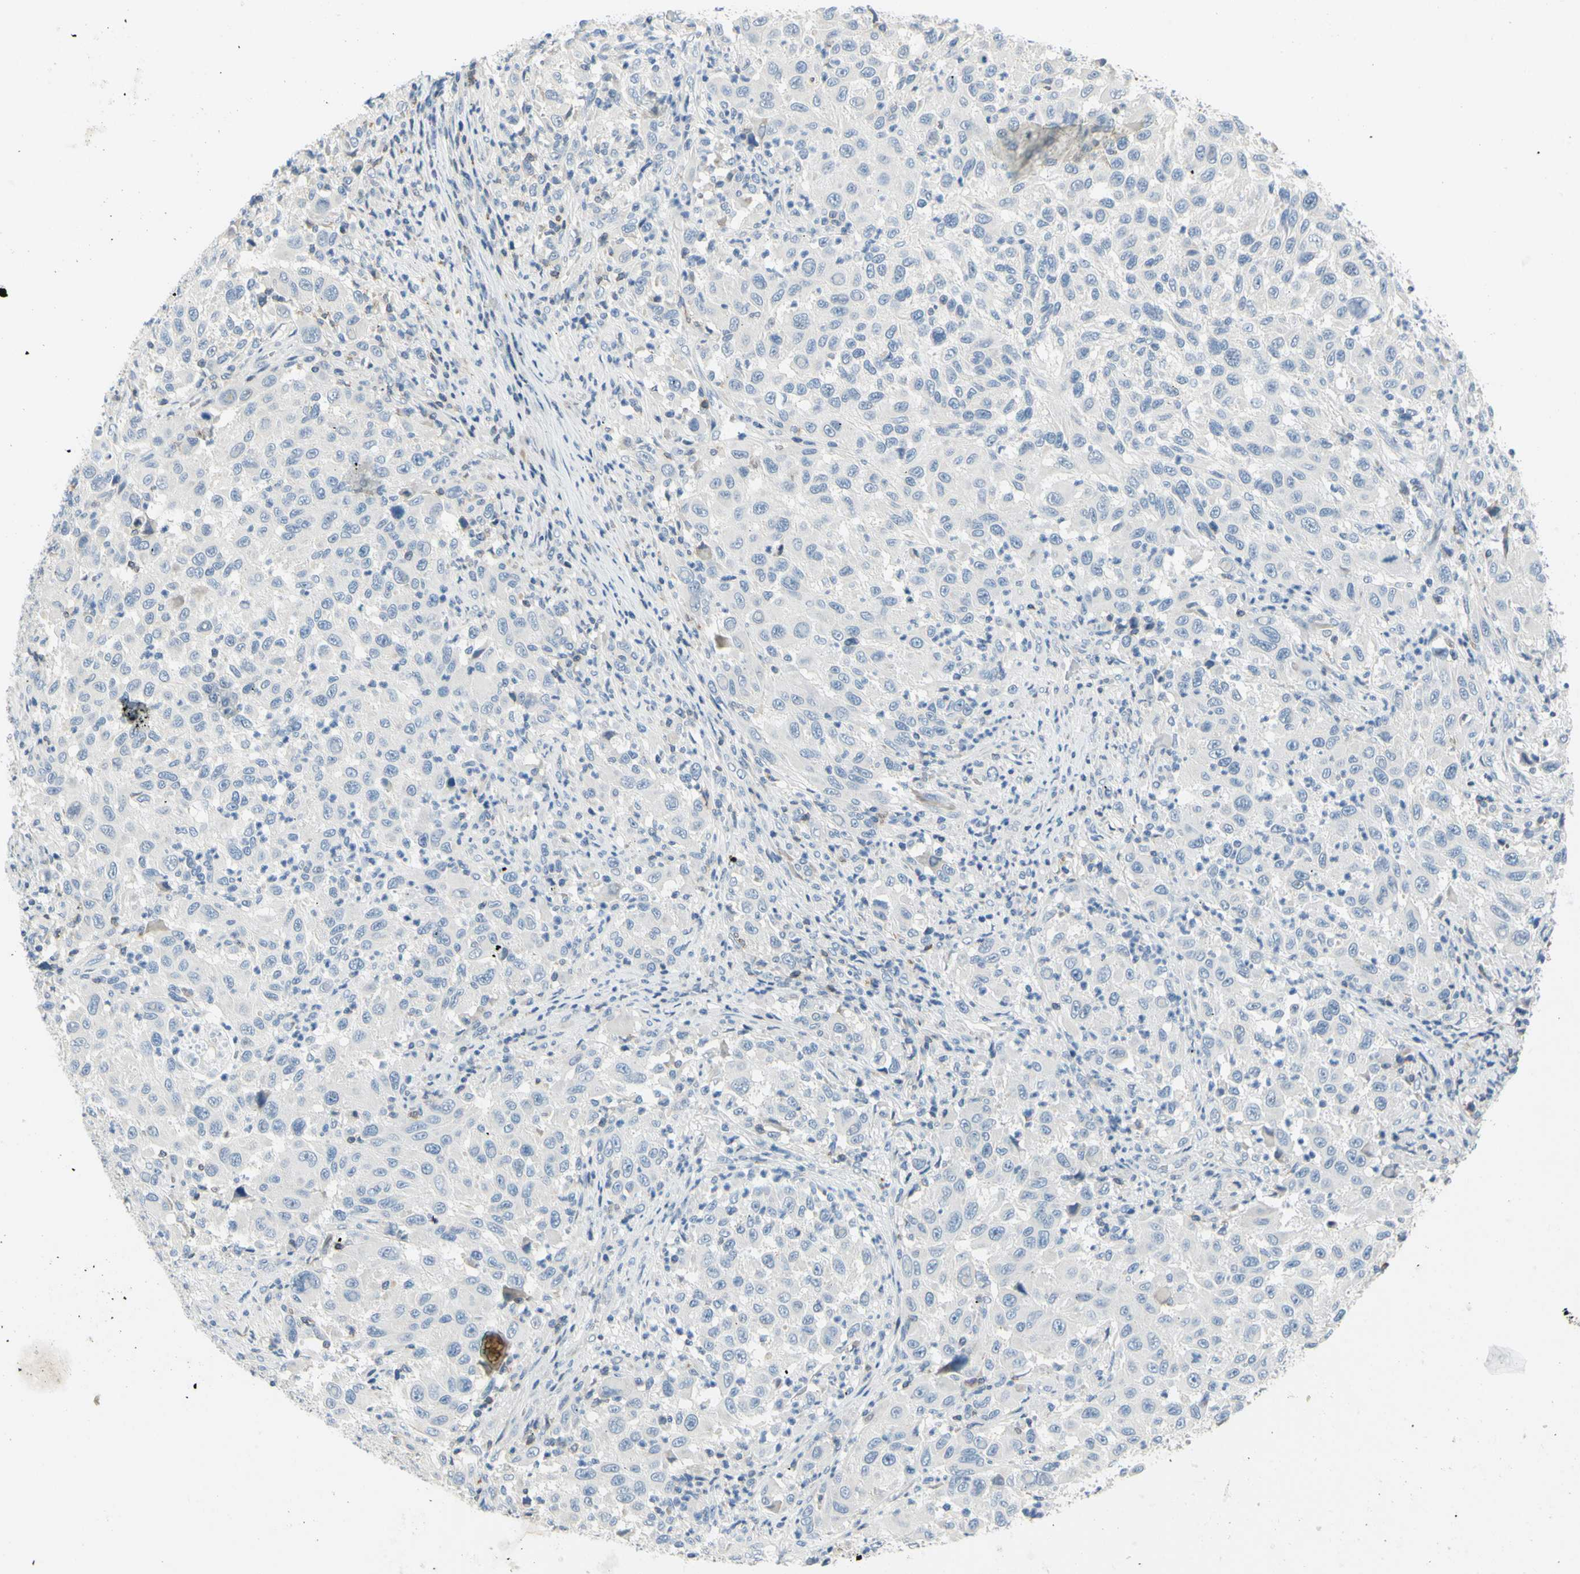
{"staining": {"intensity": "negative", "quantity": "none", "location": "none"}, "tissue": "melanoma", "cell_type": "Tumor cells", "image_type": "cancer", "snomed": [{"axis": "morphology", "description": "Malignant melanoma, Metastatic site"}, {"axis": "topography", "description": "Lymph node"}], "caption": "The IHC micrograph has no significant positivity in tumor cells of melanoma tissue. Brightfield microscopy of IHC stained with DAB (3,3'-diaminobenzidine) (brown) and hematoxylin (blue), captured at high magnification.", "gene": "MUC1", "patient": {"sex": "male", "age": 61}}